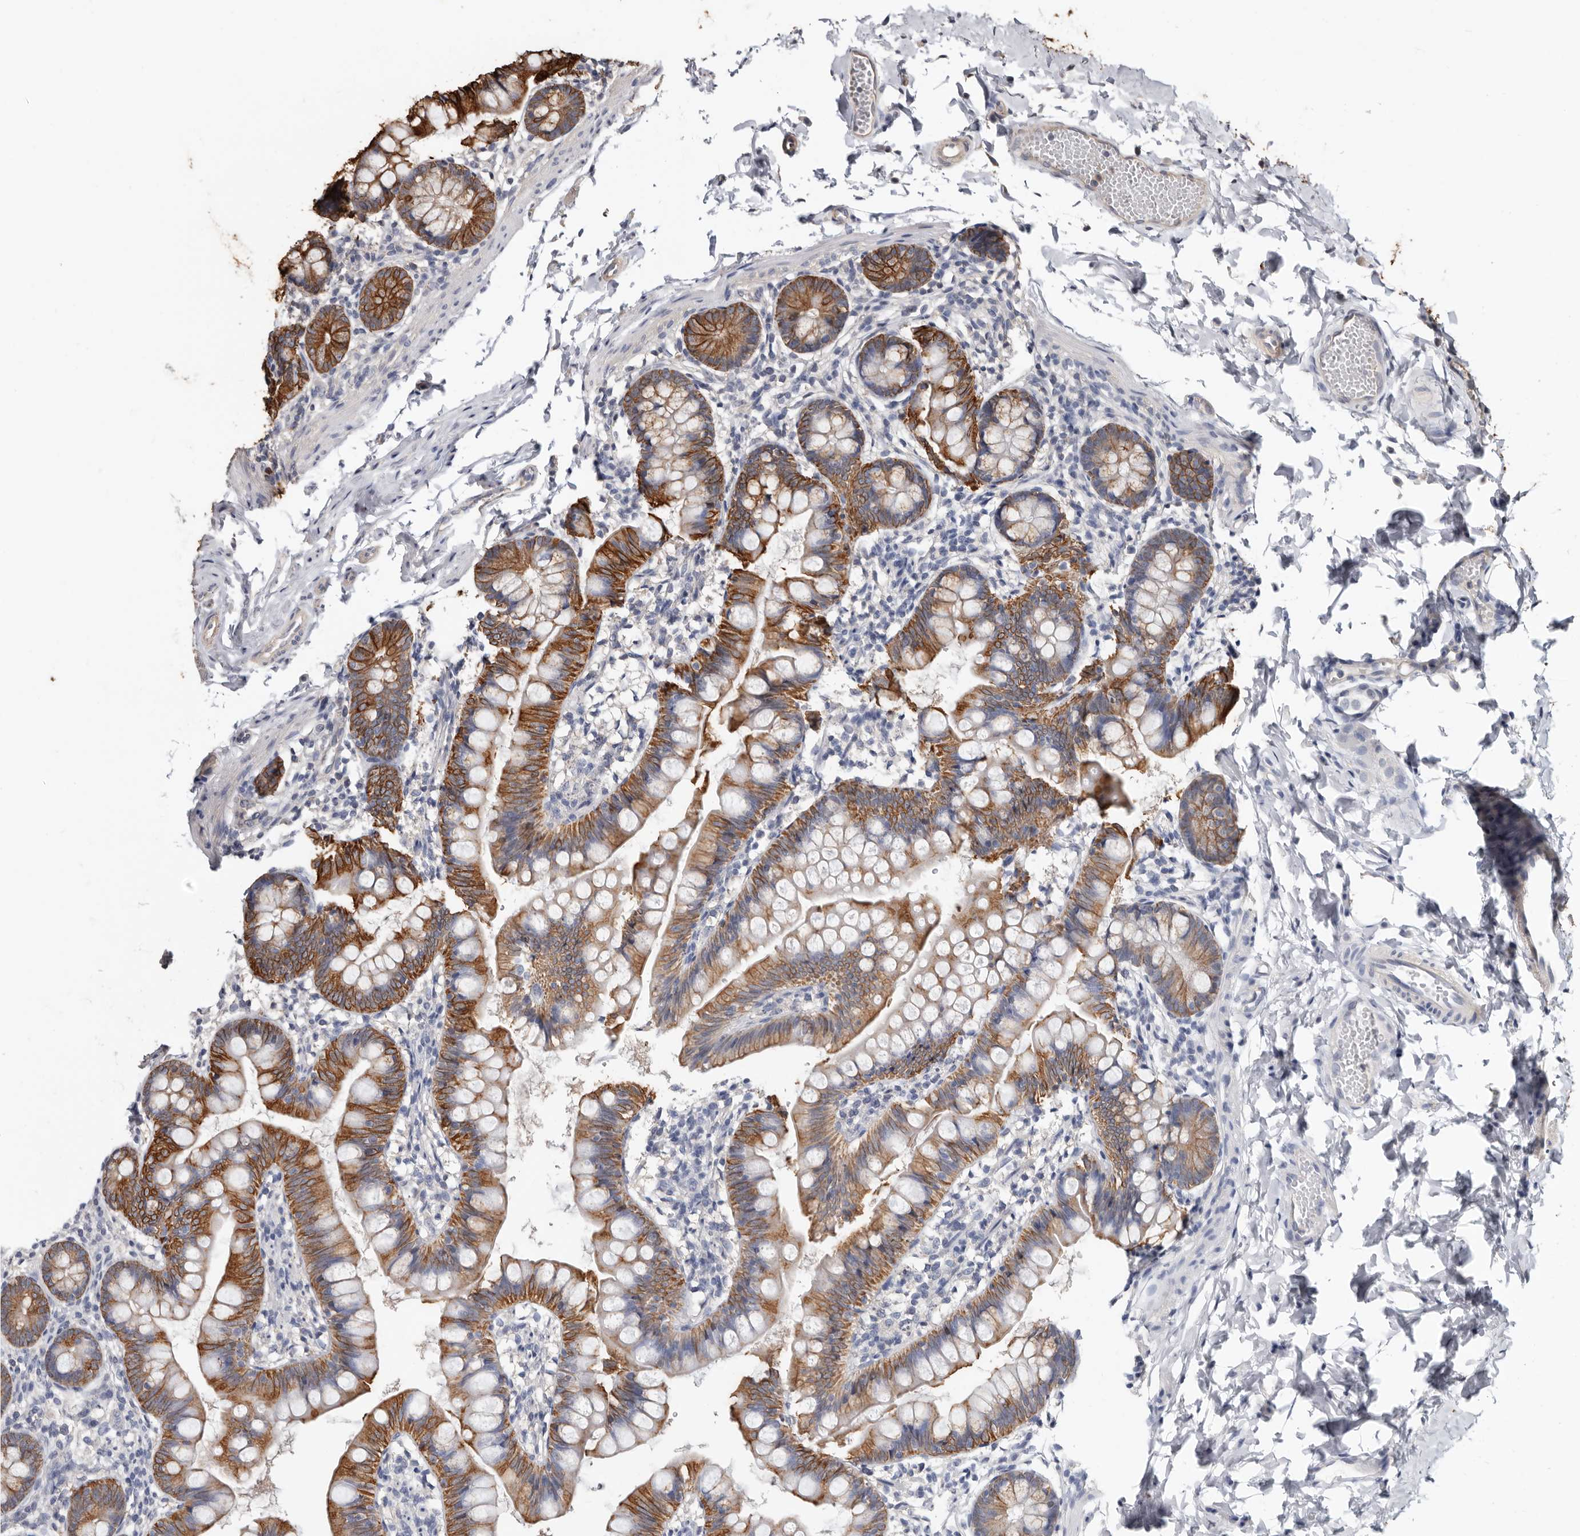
{"staining": {"intensity": "moderate", "quantity": ">75%", "location": "cytoplasmic/membranous"}, "tissue": "small intestine", "cell_type": "Glandular cells", "image_type": "normal", "snomed": [{"axis": "morphology", "description": "Normal tissue, NOS"}, {"axis": "topography", "description": "Small intestine"}], "caption": "Immunohistochemical staining of normal small intestine demonstrates moderate cytoplasmic/membranous protein positivity in about >75% of glandular cells.", "gene": "MRPL18", "patient": {"sex": "male", "age": 7}}